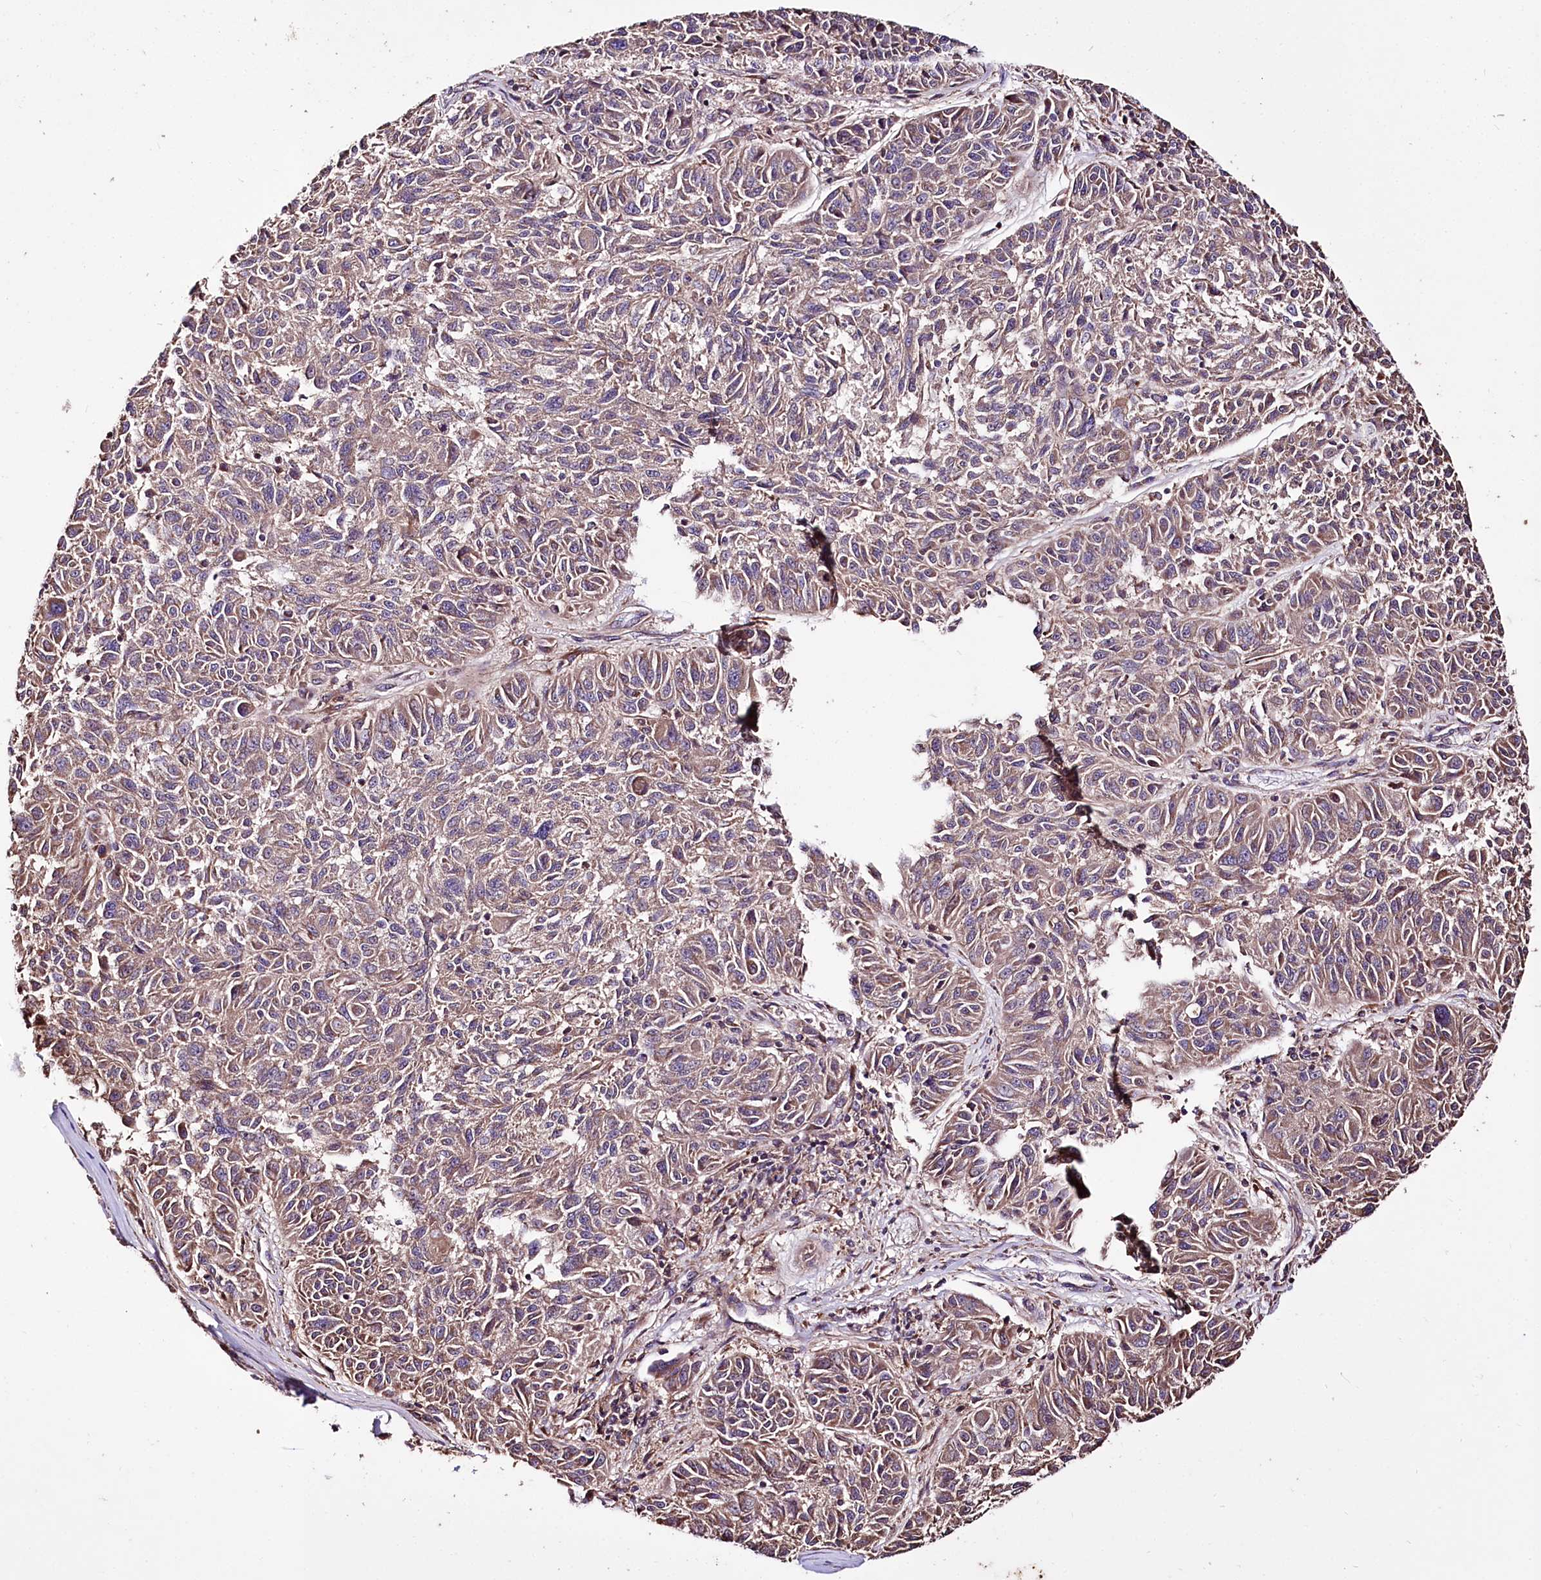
{"staining": {"intensity": "weak", "quantity": ">75%", "location": "cytoplasmic/membranous"}, "tissue": "melanoma", "cell_type": "Tumor cells", "image_type": "cancer", "snomed": [{"axis": "morphology", "description": "Malignant melanoma, NOS"}, {"axis": "topography", "description": "Skin"}], "caption": "Protein analysis of malignant melanoma tissue demonstrates weak cytoplasmic/membranous positivity in about >75% of tumor cells.", "gene": "WWC1", "patient": {"sex": "male", "age": 53}}